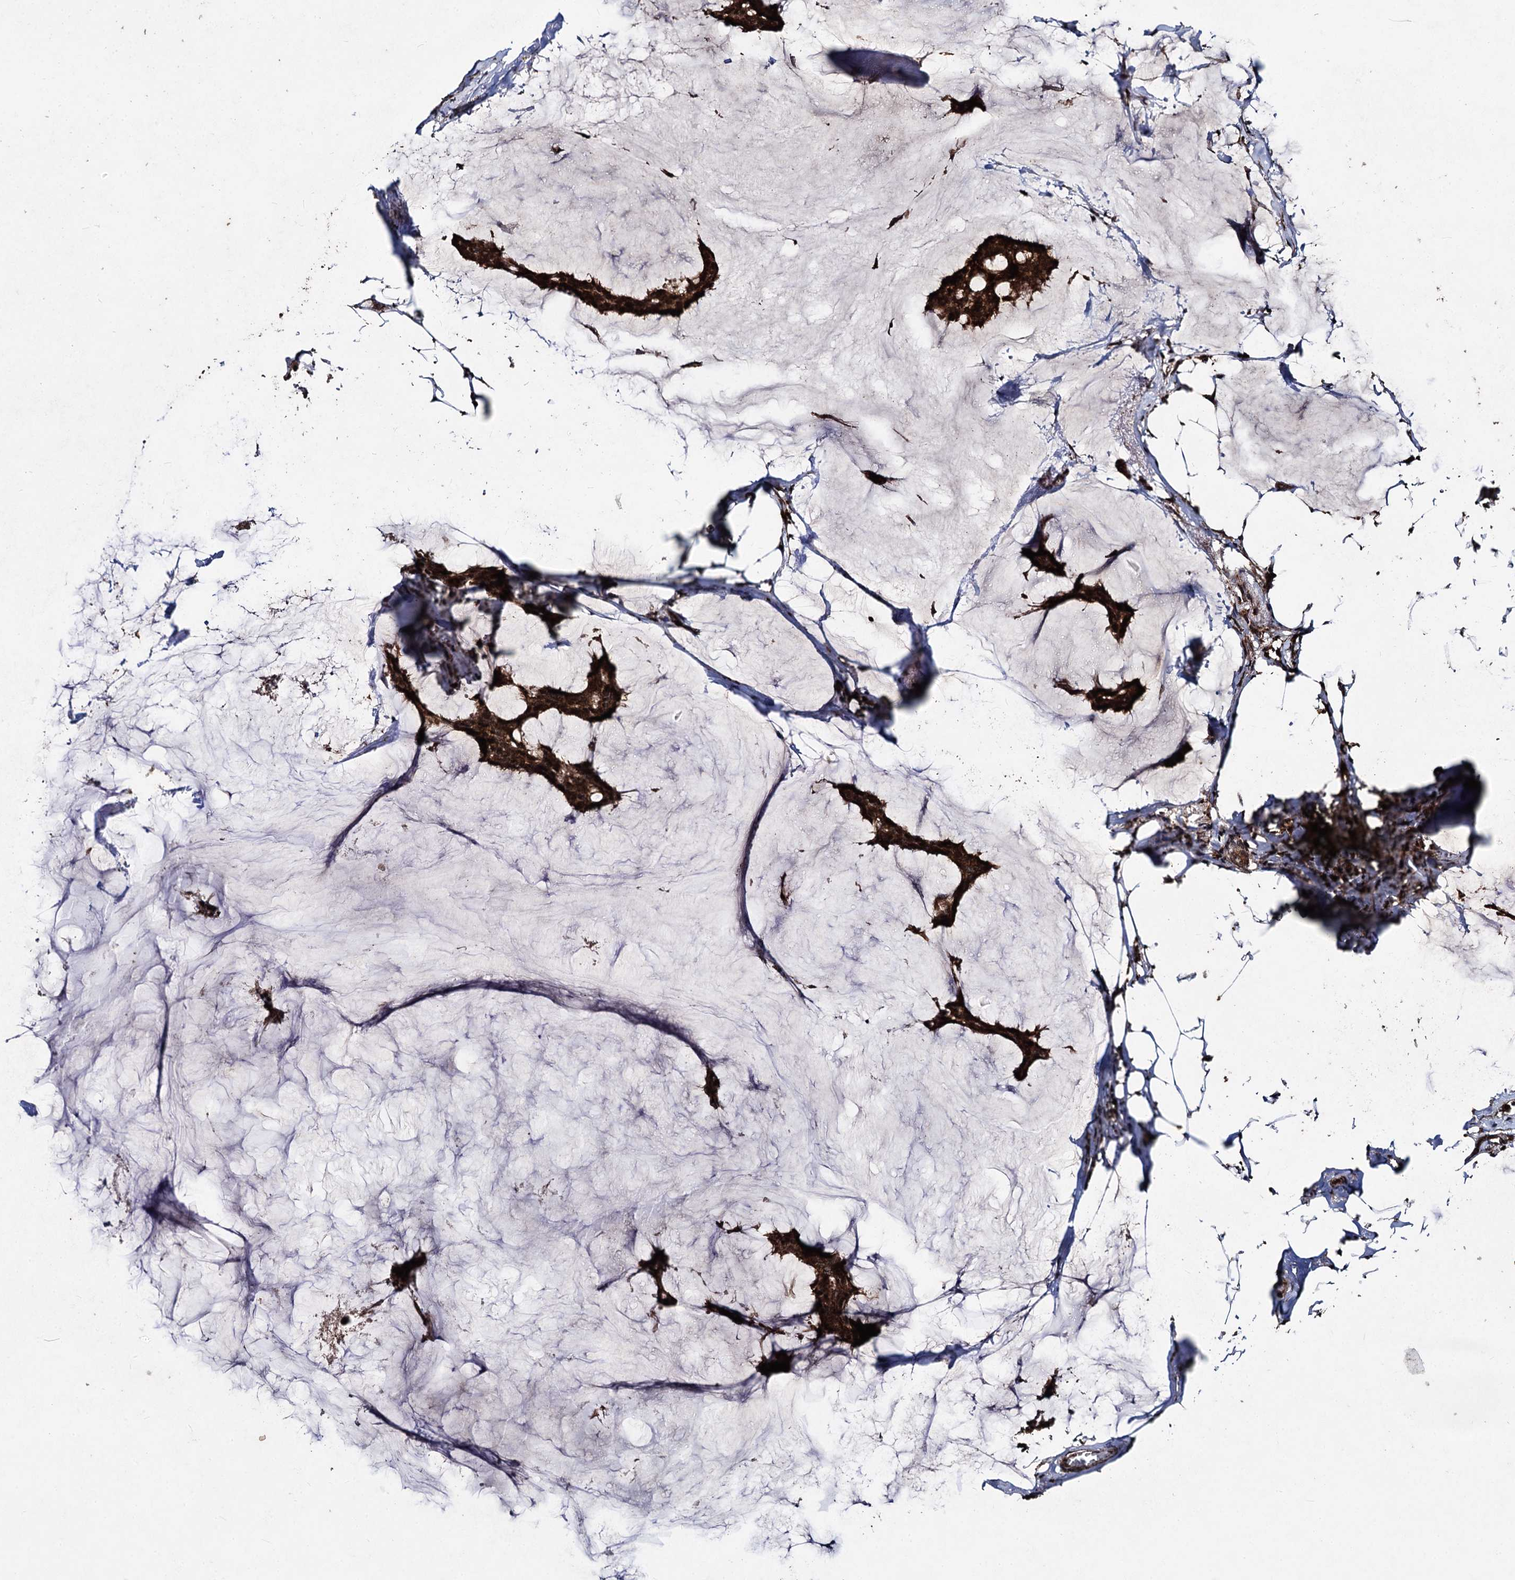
{"staining": {"intensity": "strong", "quantity": ">75%", "location": "cytoplasmic/membranous"}, "tissue": "breast cancer", "cell_type": "Tumor cells", "image_type": "cancer", "snomed": [{"axis": "morphology", "description": "Duct carcinoma"}, {"axis": "topography", "description": "Breast"}], "caption": "High-power microscopy captured an immunohistochemistry (IHC) histopathology image of breast invasive ductal carcinoma, revealing strong cytoplasmic/membranous staining in about >75% of tumor cells.", "gene": "BCL2L2", "patient": {"sex": "female", "age": 93}}